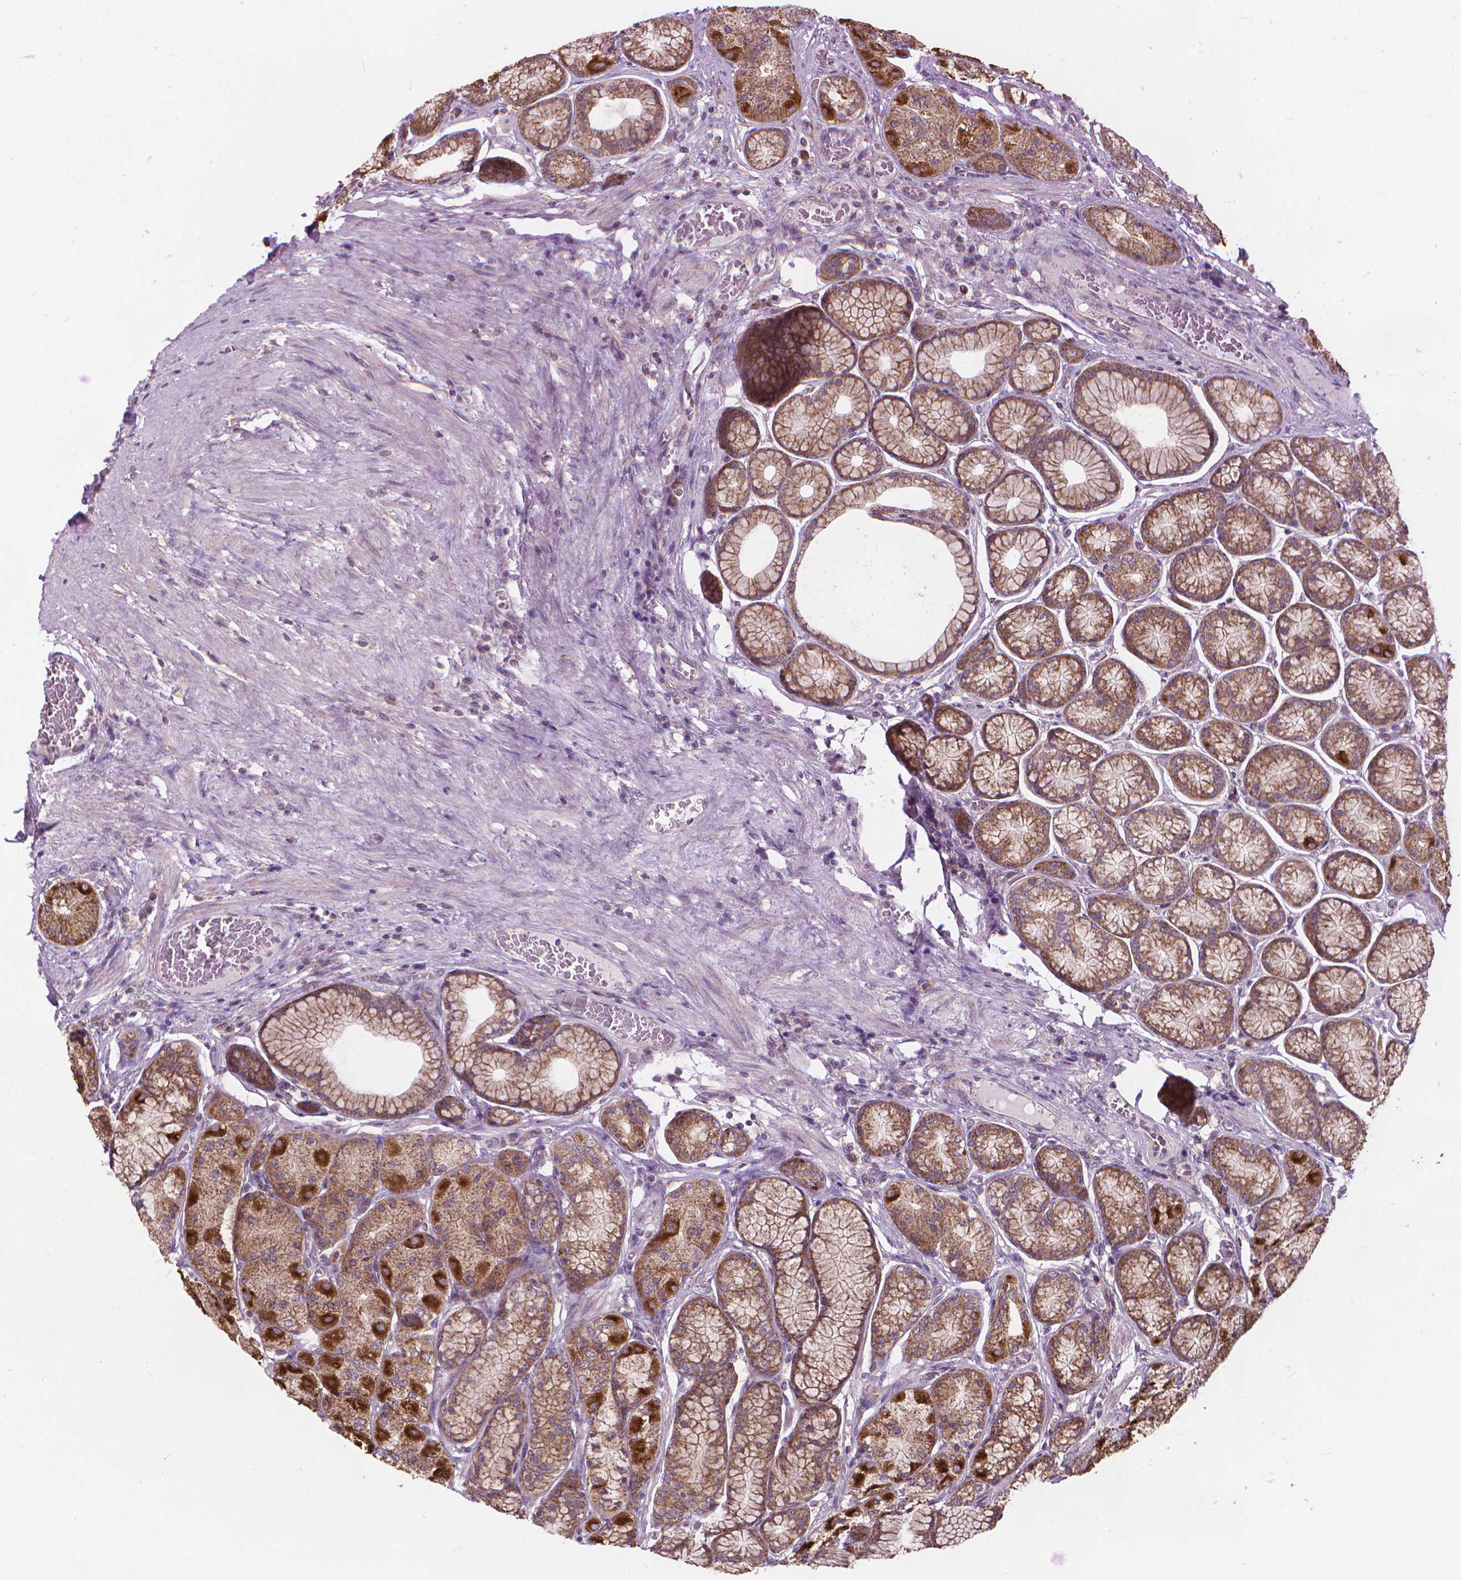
{"staining": {"intensity": "strong", "quantity": "25%-75%", "location": "cytoplasmic/membranous"}, "tissue": "stomach", "cell_type": "Glandular cells", "image_type": "normal", "snomed": [{"axis": "morphology", "description": "Normal tissue, NOS"}, {"axis": "morphology", "description": "Adenocarcinoma, NOS"}, {"axis": "morphology", "description": "Adenocarcinoma, High grade"}, {"axis": "topography", "description": "Stomach, upper"}, {"axis": "topography", "description": "Stomach"}], "caption": "This micrograph displays immunohistochemistry (IHC) staining of normal human stomach, with high strong cytoplasmic/membranous staining in about 25%-75% of glandular cells.", "gene": "NUDT1", "patient": {"sex": "female", "age": 65}}